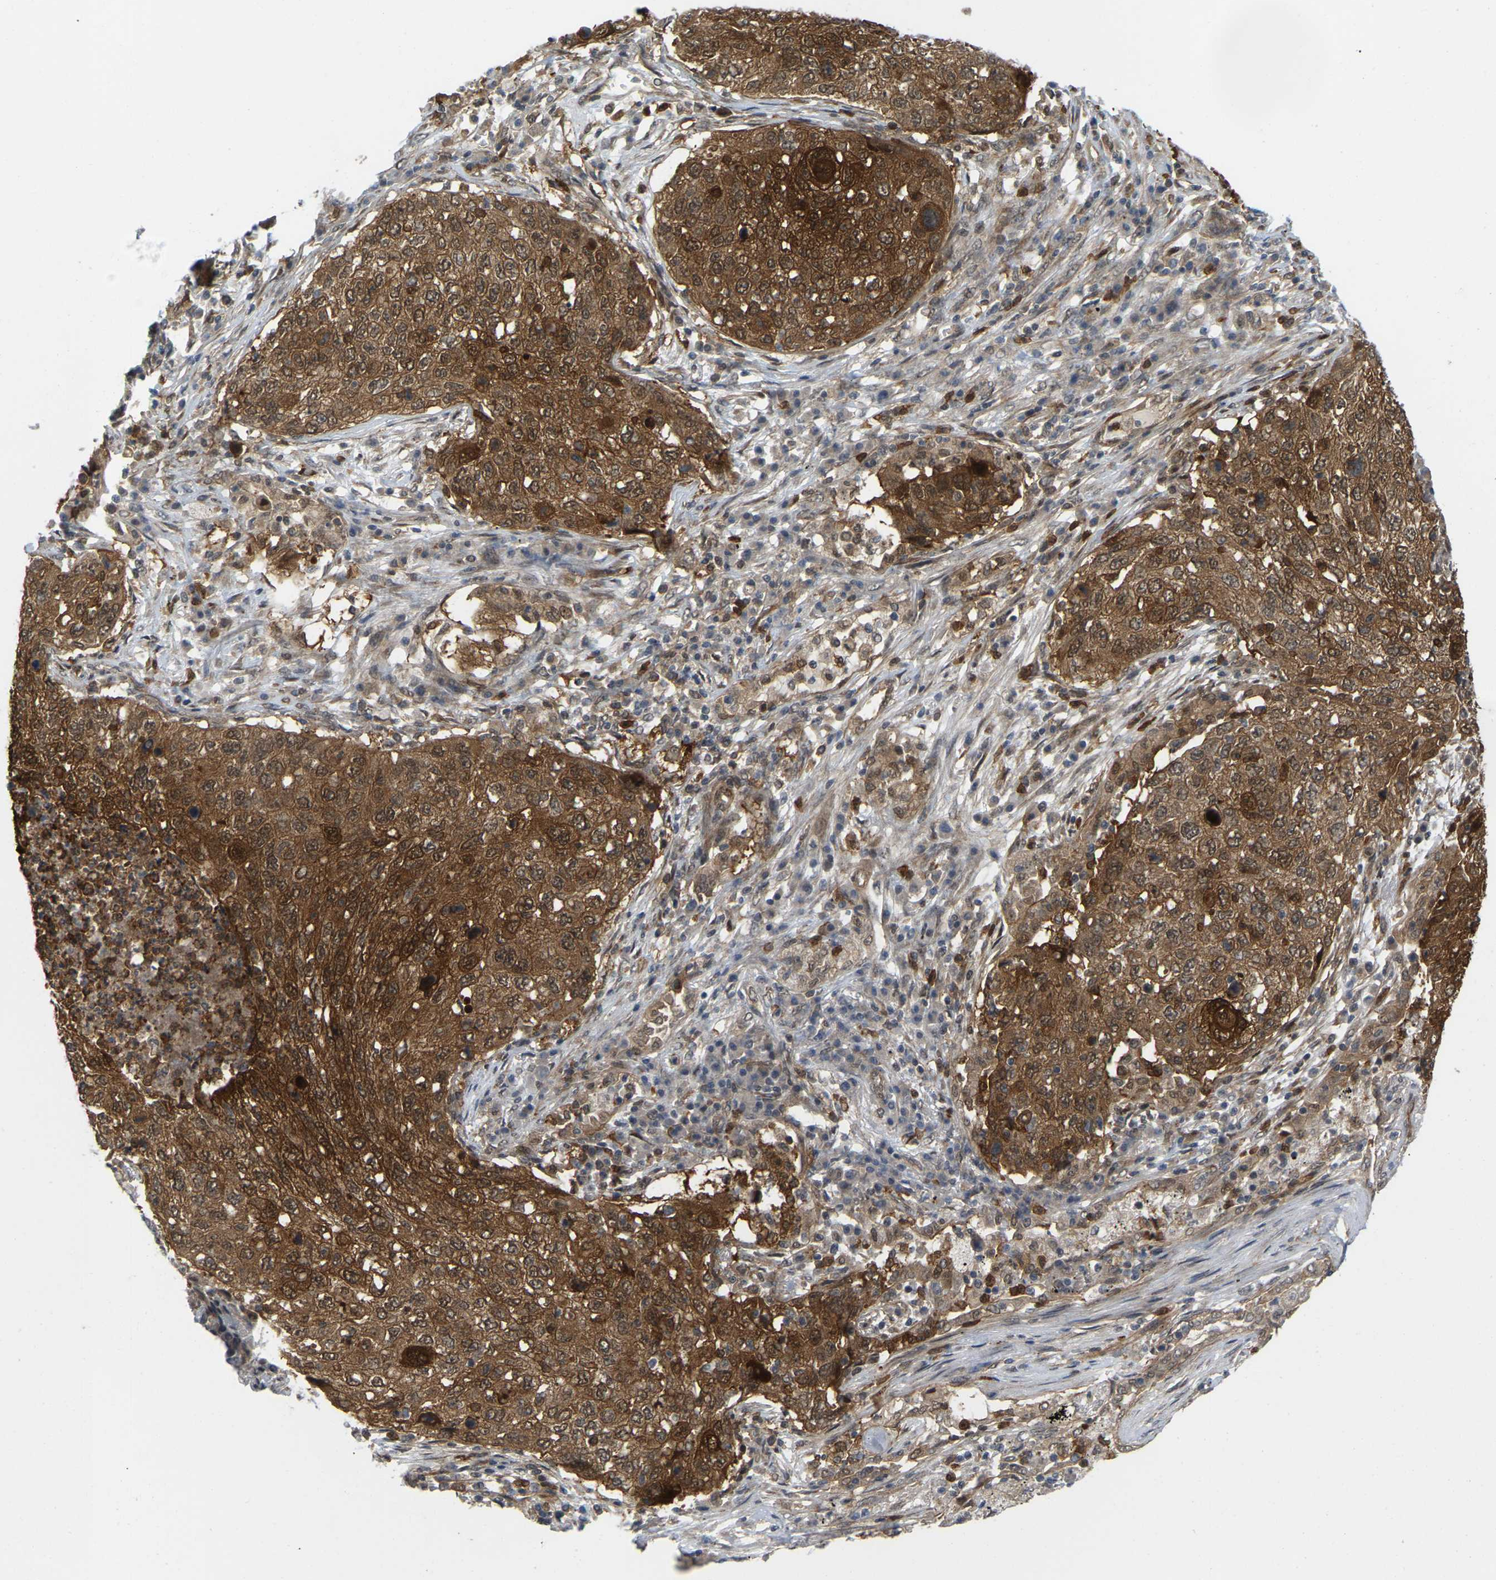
{"staining": {"intensity": "moderate", "quantity": ">75%", "location": "cytoplasmic/membranous"}, "tissue": "lung cancer", "cell_type": "Tumor cells", "image_type": "cancer", "snomed": [{"axis": "morphology", "description": "Squamous cell carcinoma, NOS"}, {"axis": "topography", "description": "Lung"}], "caption": "IHC image of neoplastic tissue: lung squamous cell carcinoma stained using IHC displays medium levels of moderate protein expression localized specifically in the cytoplasmic/membranous of tumor cells, appearing as a cytoplasmic/membranous brown color.", "gene": "SERPINB5", "patient": {"sex": "female", "age": 63}}